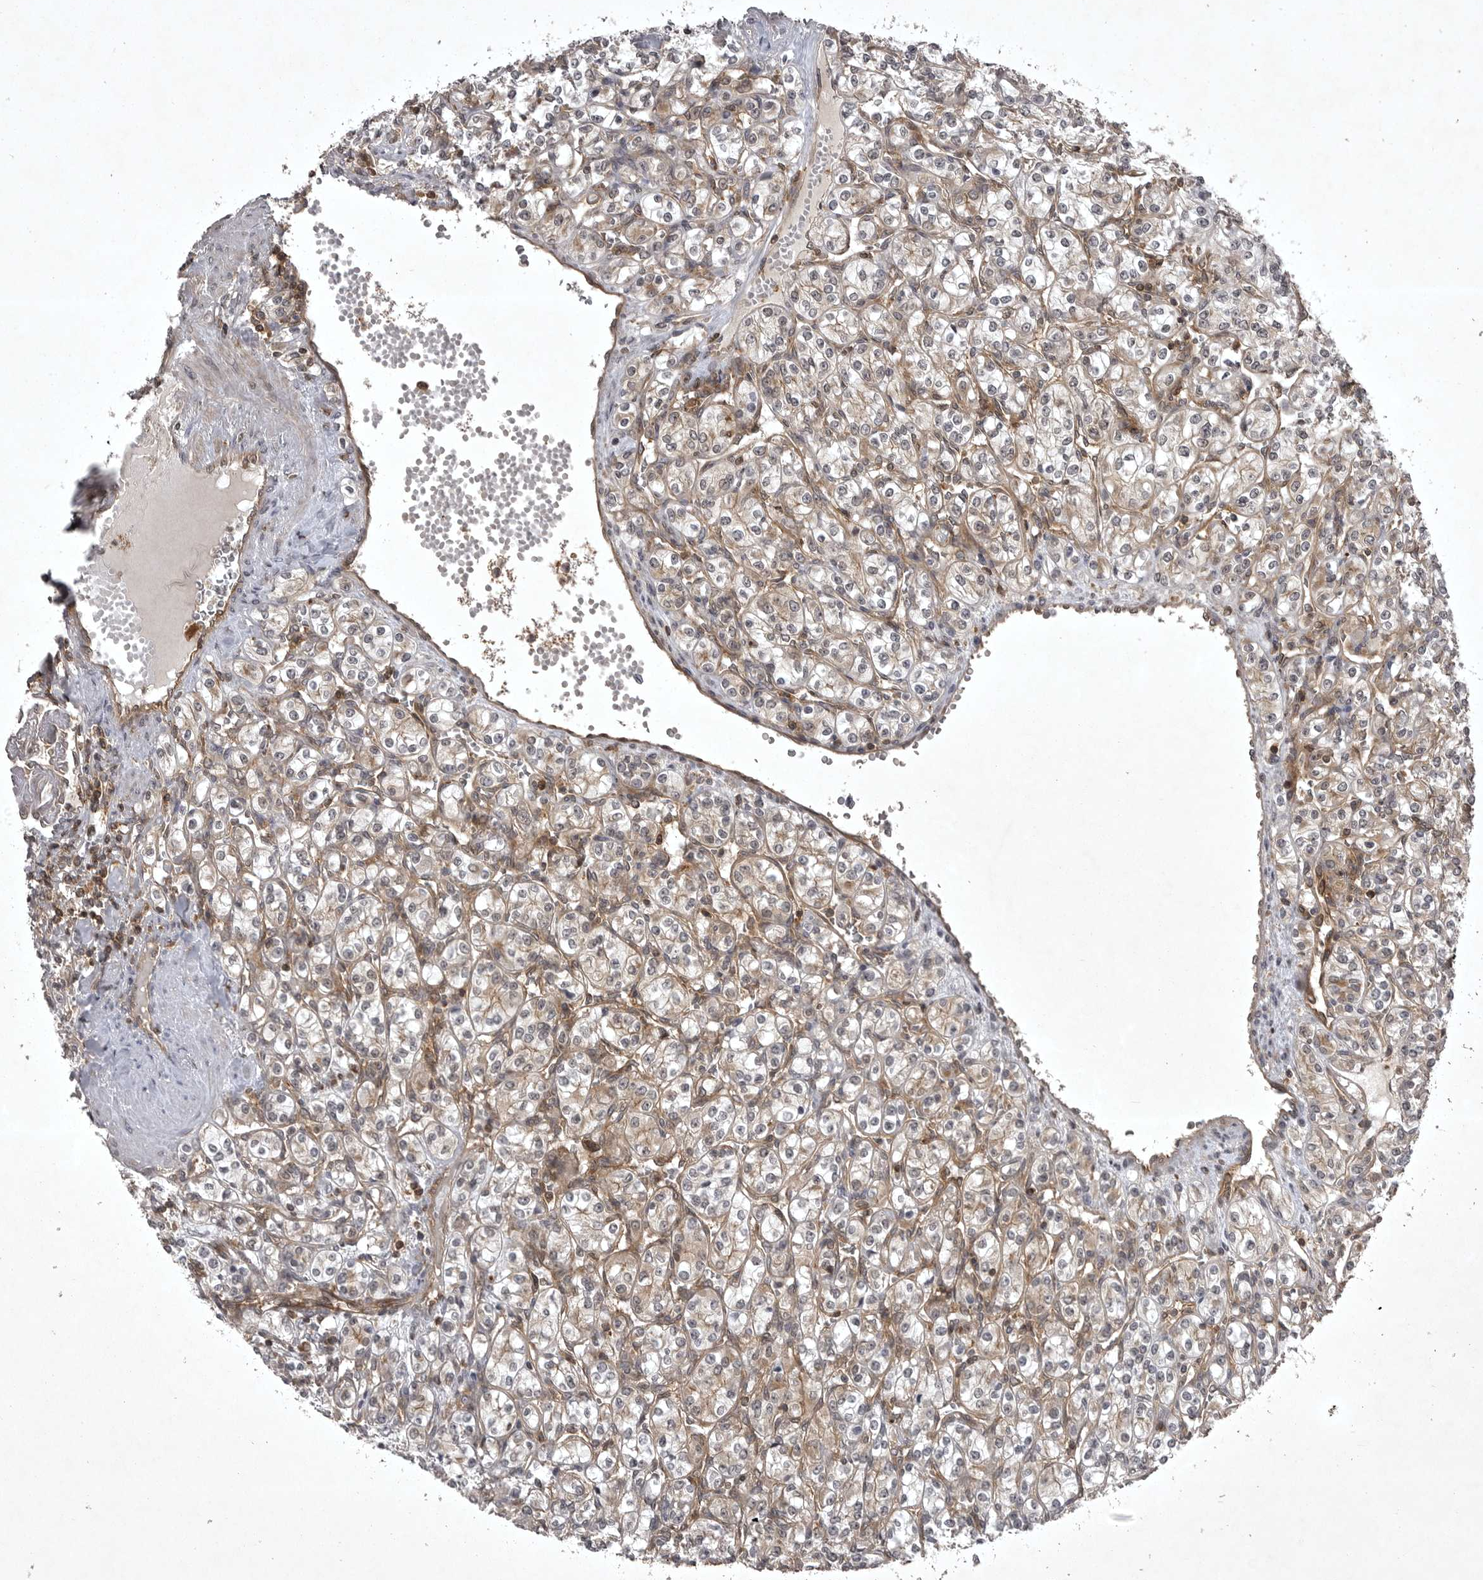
{"staining": {"intensity": "weak", "quantity": ">75%", "location": "cytoplasmic/membranous"}, "tissue": "renal cancer", "cell_type": "Tumor cells", "image_type": "cancer", "snomed": [{"axis": "morphology", "description": "Adenocarcinoma, NOS"}, {"axis": "topography", "description": "Kidney"}], "caption": "Human renal adenocarcinoma stained with a brown dye shows weak cytoplasmic/membranous positive staining in about >75% of tumor cells.", "gene": "STK24", "patient": {"sex": "male", "age": 77}}